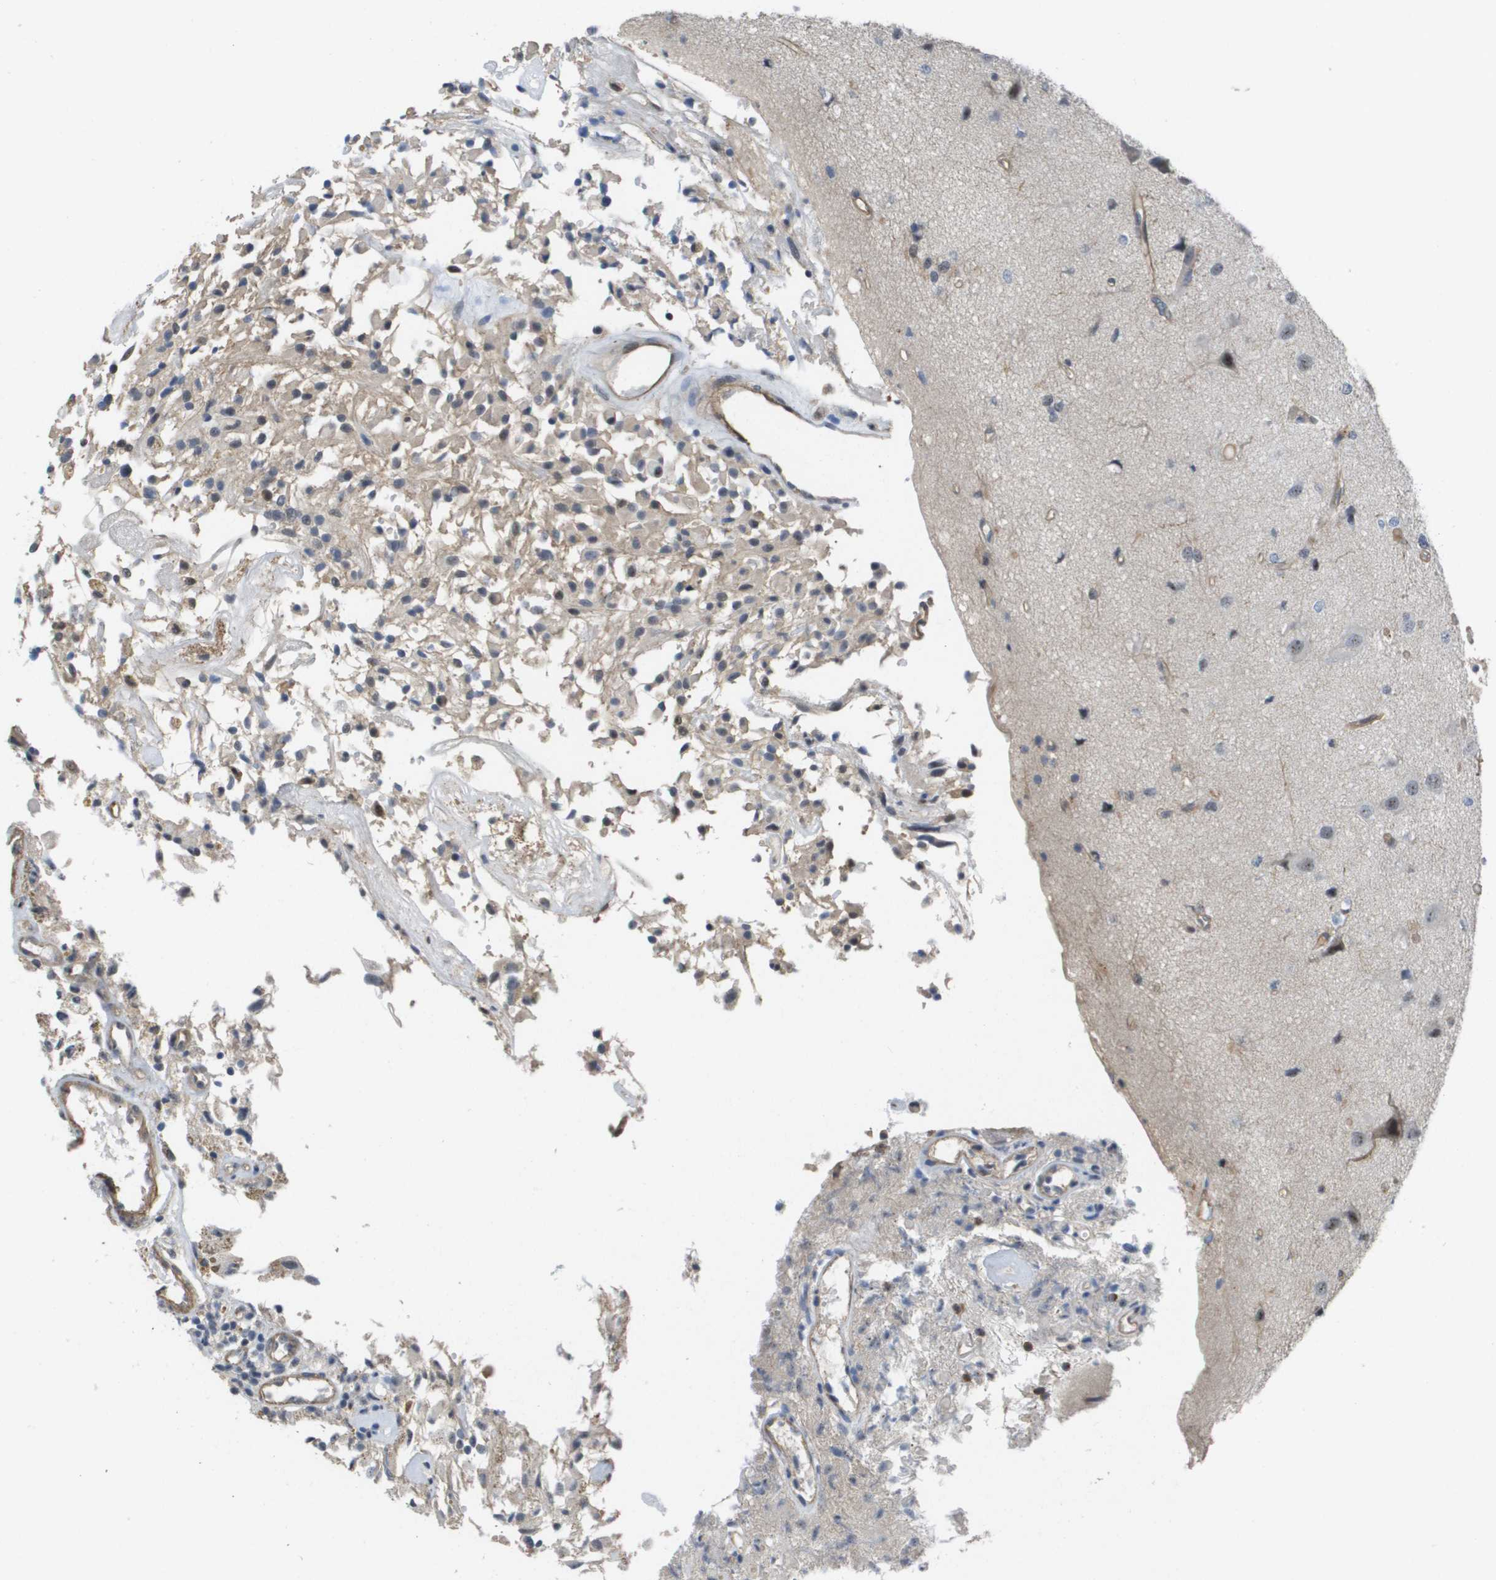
{"staining": {"intensity": "negative", "quantity": "none", "location": "none"}, "tissue": "glioma", "cell_type": "Tumor cells", "image_type": "cancer", "snomed": [{"axis": "morphology", "description": "Glioma, malignant, High grade"}, {"axis": "topography", "description": "Brain"}], "caption": "Malignant glioma (high-grade) was stained to show a protein in brown. There is no significant positivity in tumor cells.", "gene": "RNF112", "patient": {"sex": "female", "age": 59}}